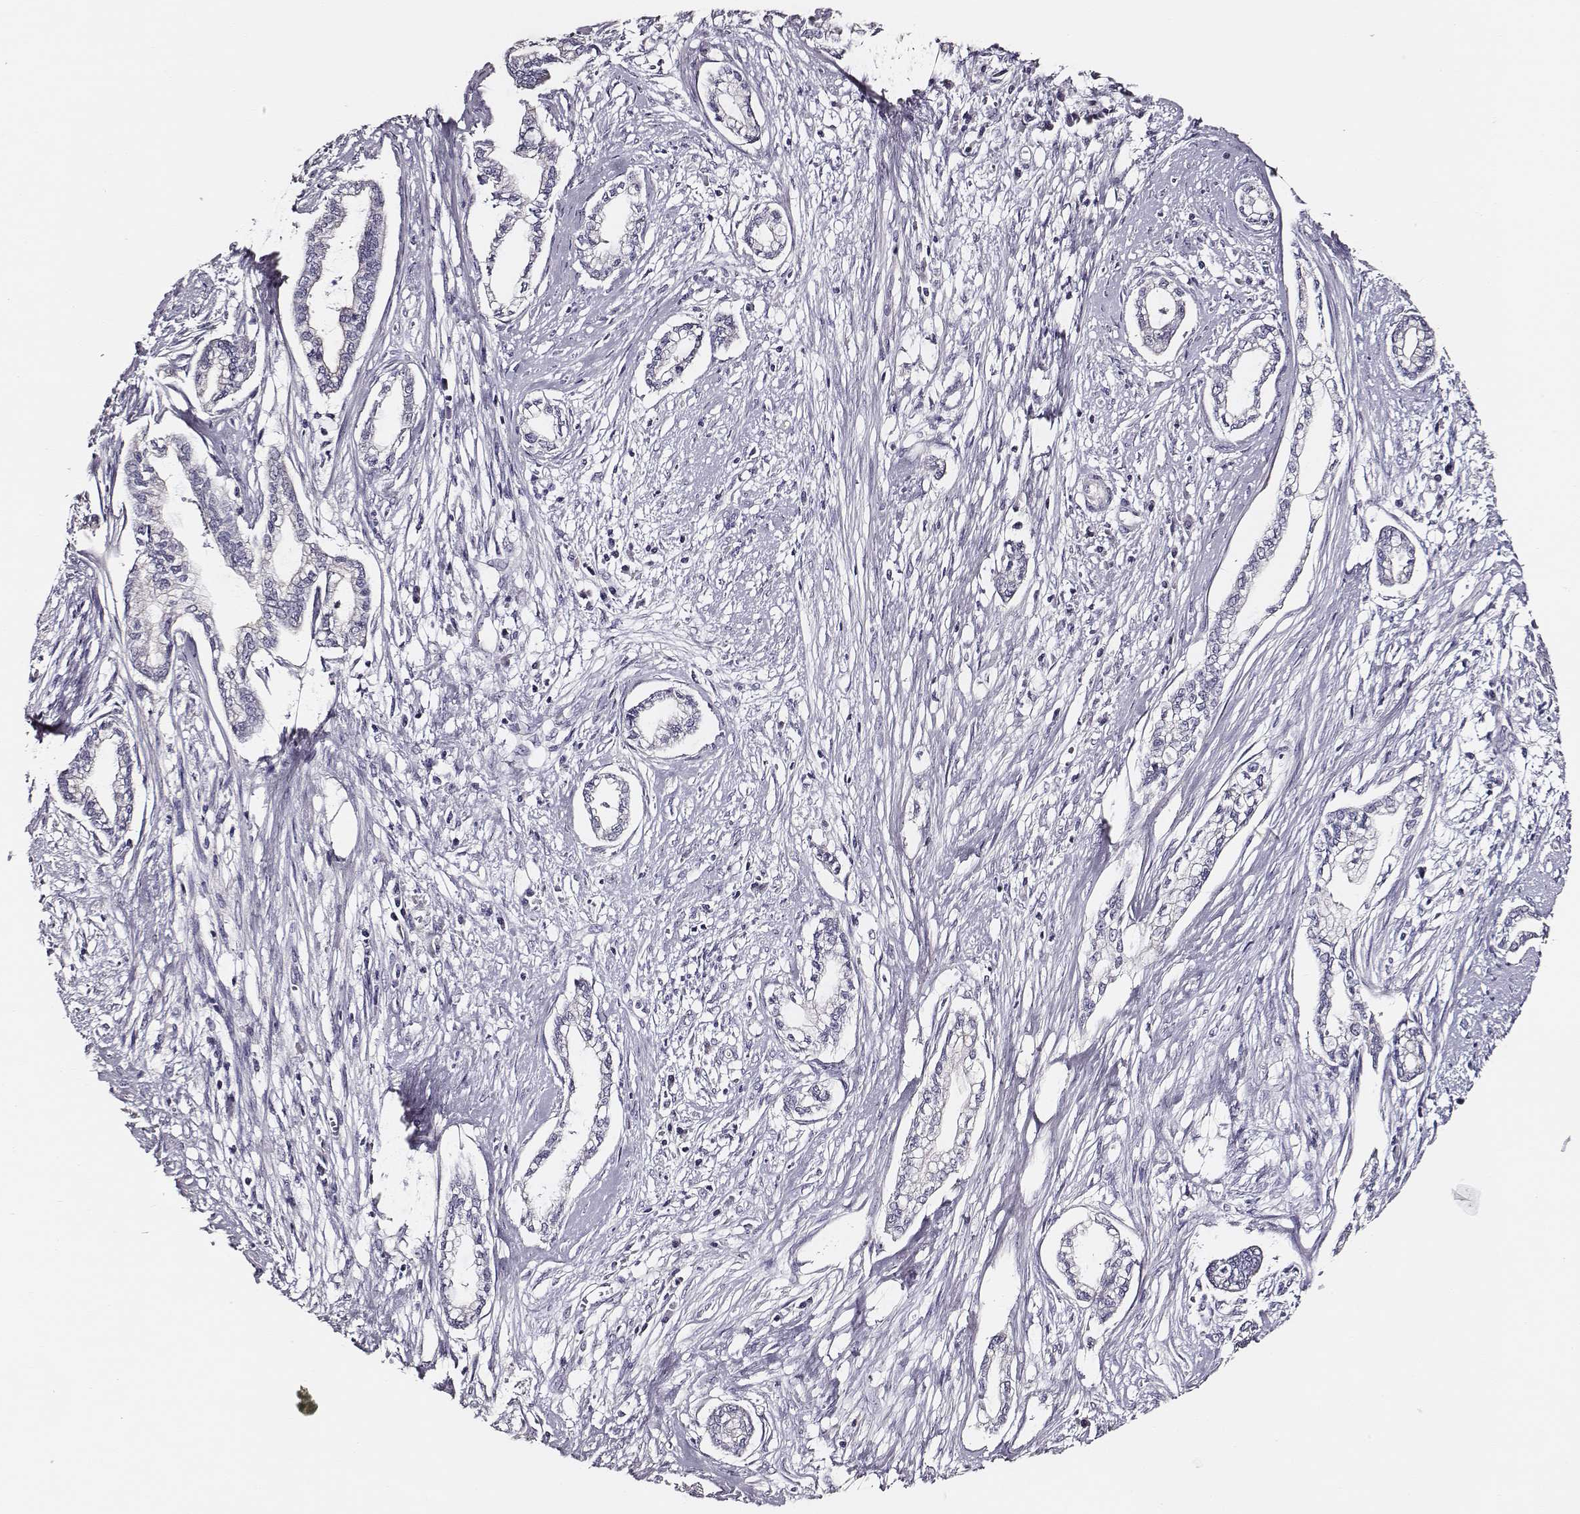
{"staining": {"intensity": "negative", "quantity": "none", "location": "none"}, "tissue": "cervical cancer", "cell_type": "Tumor cells", "image_type": "cancer", "snomed": [{"axis": "morphology", "description": "Adenocarcinoma, NOS"}, {"axis": "topography", "description": "Cervix"}], "caption": "This is an IHC histopathology image of cervical cancer (adenocarcinoma). There is no expression in tumor cells.", "gene": "AADAT", "patient": {"sex": "female", "age": 62}}